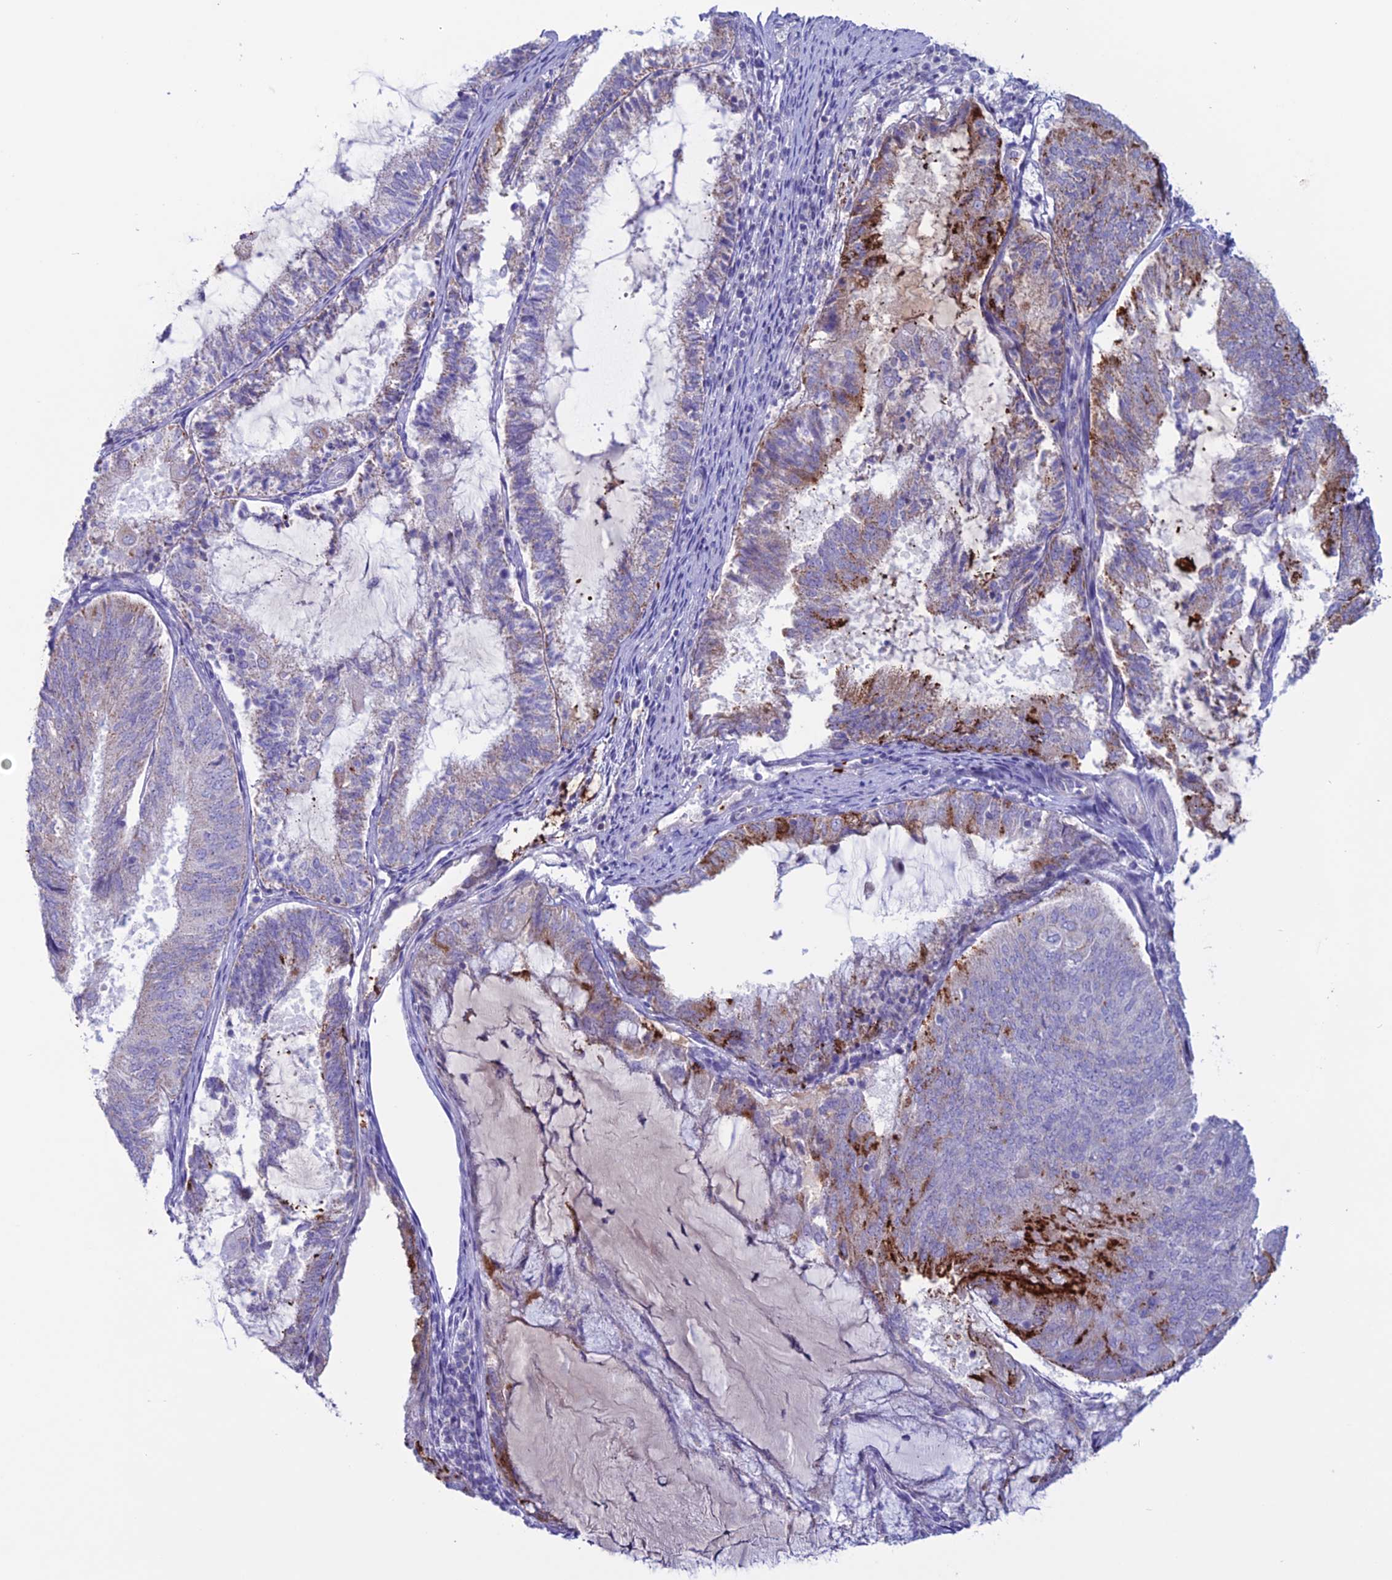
{"staining": {"intensity": "strong", "quantity": "<25%", "location": "cytoplasmic/membranous"}, "tissue": "endometrial cancer", "cell_type": "Tumor cells", "image_type": "cancer", "snomed": [{"axis": "morphology", "description": "Adenocarcinoma, NOS"}, {"axis": "topography", "description": "Endometrium"}], "caption": "Strong cytoplasmic/membranous positivity is identified in approximately <25% of tumor cells in adenocarcinoma (endometrial). Immunohistochemistry stains the protein of interest in brown and the nuclei are stained blue.", "gene": "C21orf140", "patient": {"sex": "female", "age": 81}}